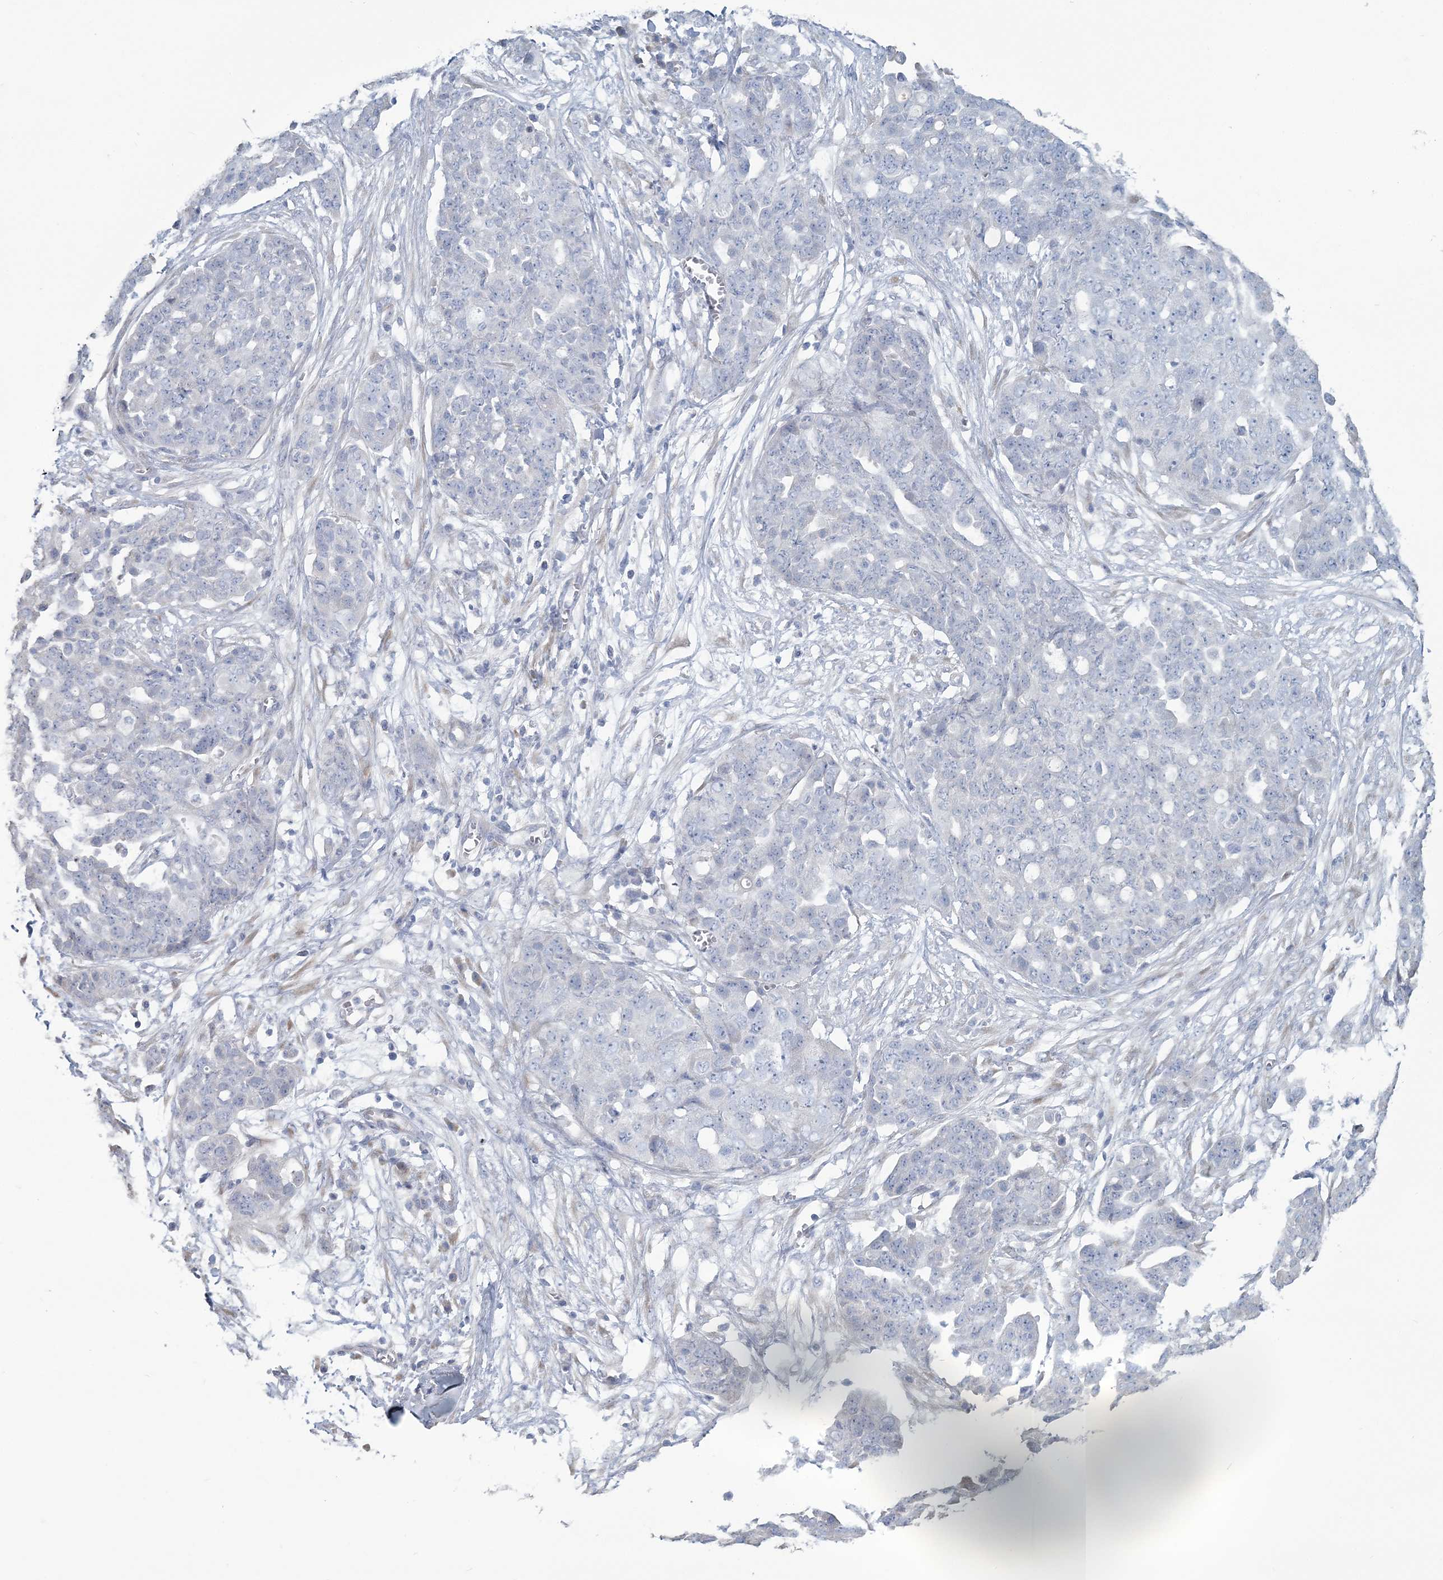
{"staining": {"intensity": "negative", "quantity": "none", "location": "none"}, "tissue": "ovarian cancer", "cell_type": "Tumor cells", "image_type": "cancer", "snomed": [{"axis": "morphology", "description": "Cystadenocarcinoma, serous, NOS"}, {"axis": "topography", "description": "Soft tissue"}, {"axis": "topography", "description": "Ovary"}], "caption": "The image shows no significant staining in tumor cells of ovarian serous cystadenocarcinoma. (Brightfield microscopy of DAB (3,3'-diaminobenzidine) immunohistochemistry at high magnification).", "gene": "CMBL", "patient": {"sex": "female", "age": 57}}